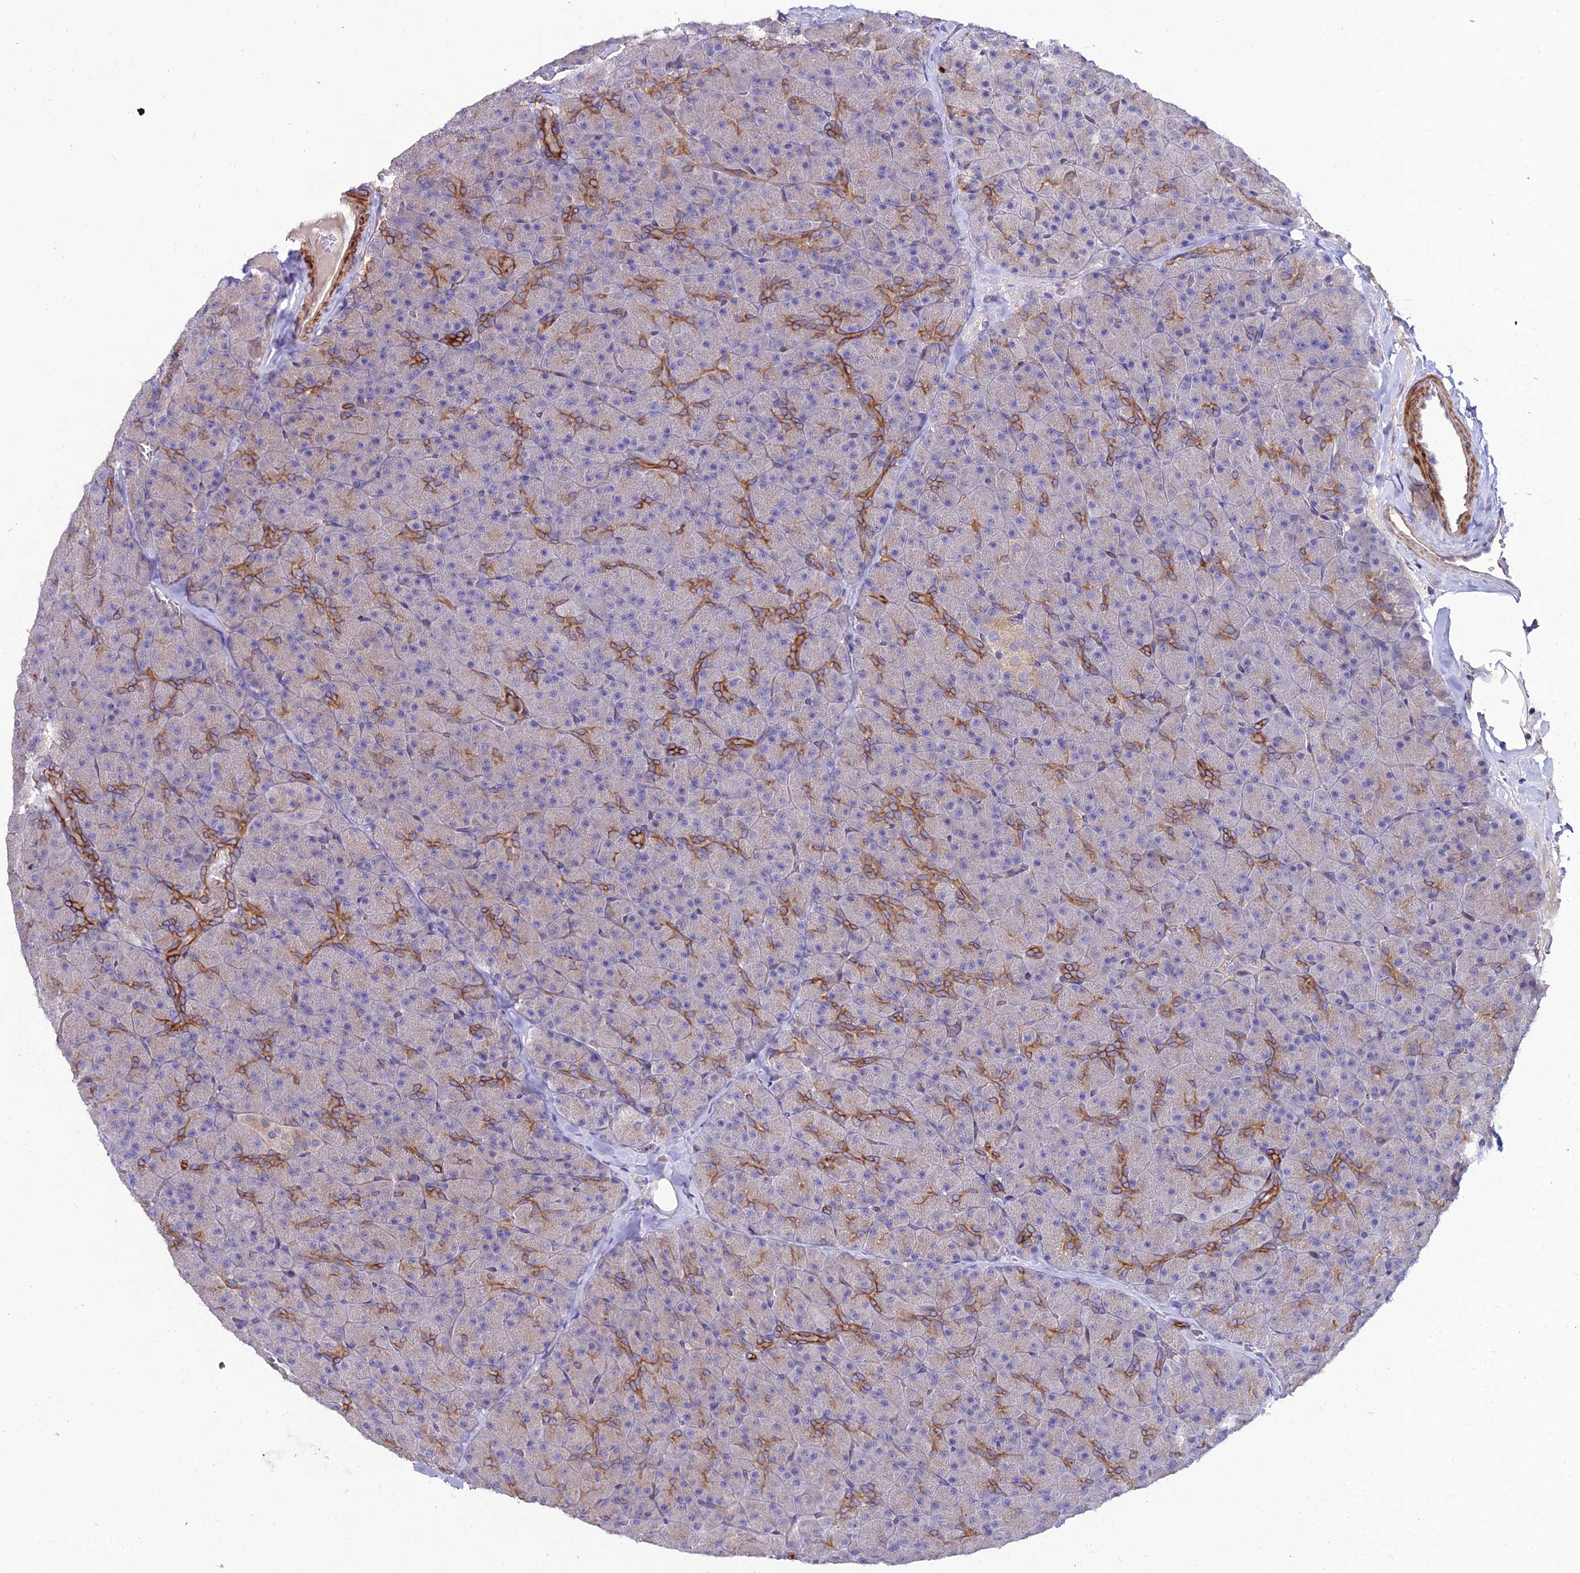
{"staining": {"intensity": "moderate", "quantity": "<25%", "location": "cytoplasmic/membranous"}, "tissue": "pancreas", "cell_type": "Exocrine glandular cells", "image_type": "normal", "snomed": [{"axis": "morphology", "description": "Normal tissue, NOS"}, {"axis": "topography", "description": "Pancreas"}], "caption": "High-magnification brightfield microscopy of normal pancreas stained with DAB (brown) and counterstained with hematoxylin (blue). exocrine glandular cells exhibit moderate cytoplasmic/membranous staining is identified in about<25% of cells.", "gene": "ARL6IP1", "patient": {"sex": "male", "age": 36}}